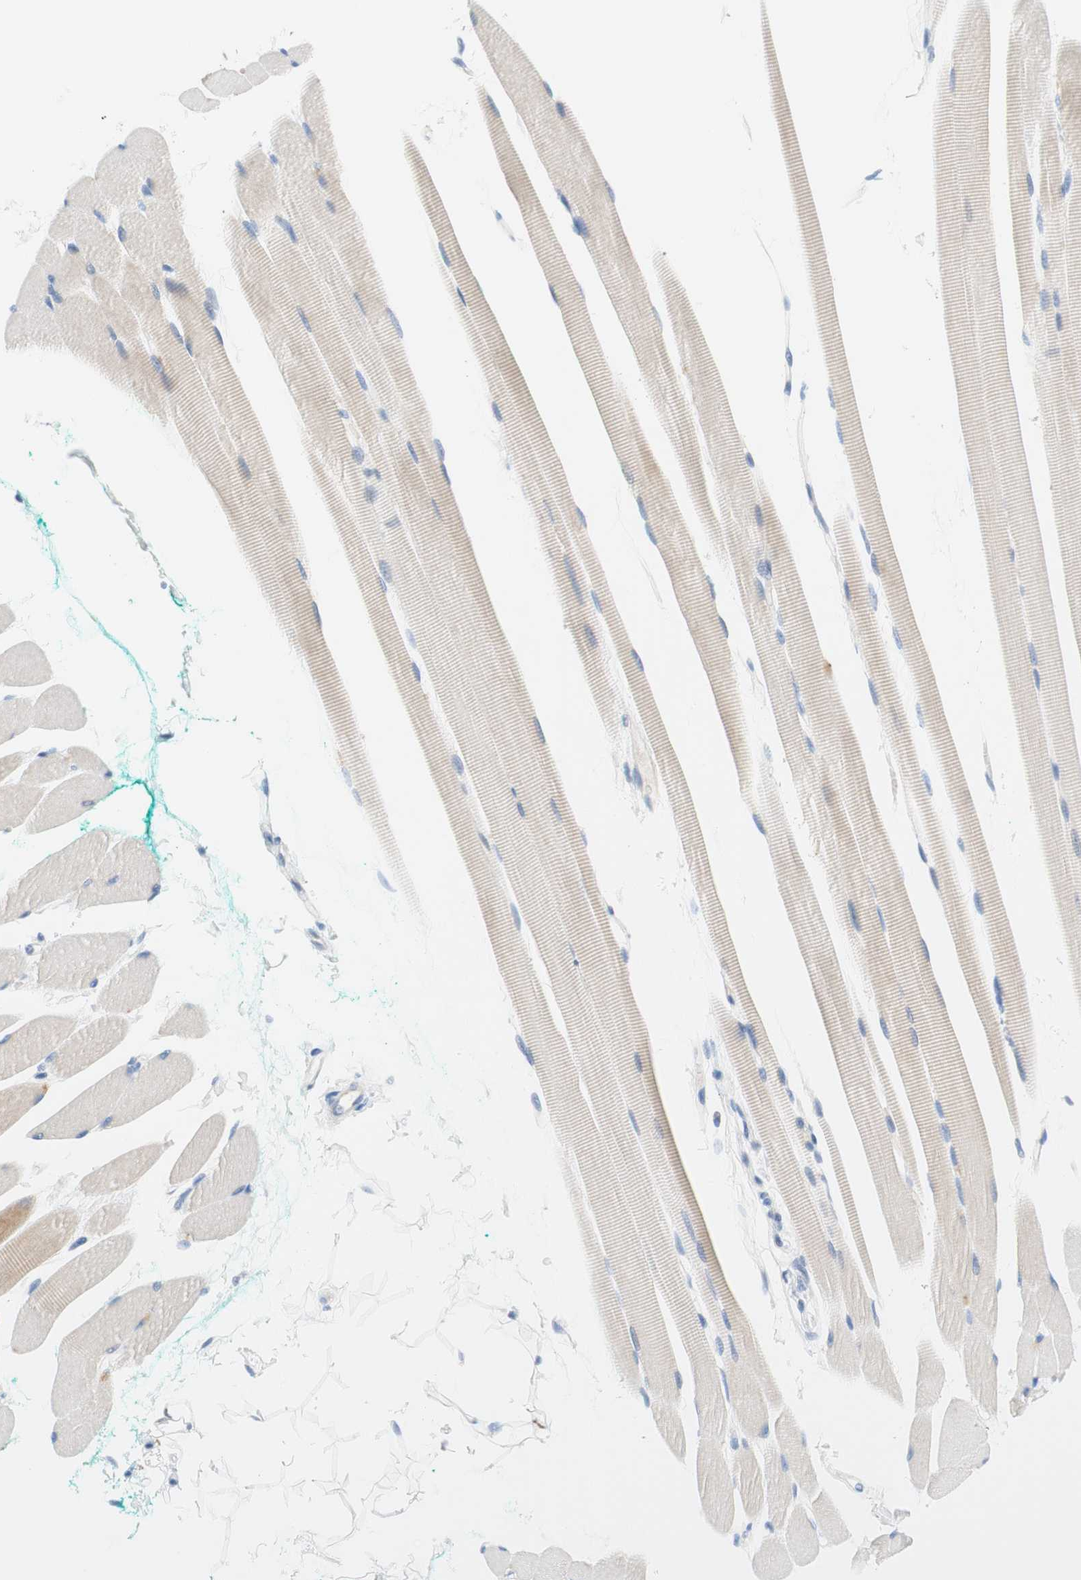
{"staining": {"intensity": "moderate", "quantity": "25%-75%", "location": "cytoplasmic/membranous"}, "tissue": "skeletal muscle", "cell_type": "Myocytes", "image_type": "normal", "snomed": [{"axis": "morphology", "description": "Normal tissue, NOS"}, {"axis": "topography", "description": "Skeletal muscle"}, {"axis": "topography", "description": "Oral tissue"}, {"axis": "topography", "description": "Peripheral nerve tissue"}], "caption": "Protein staining of normal skeletal muscle reveals moderate cytoplasmic/membranous expression in approximately 25%-75% of myocytes.", "gene": "ENTREP2", "patient": {"sex": "female", "age": 84}}